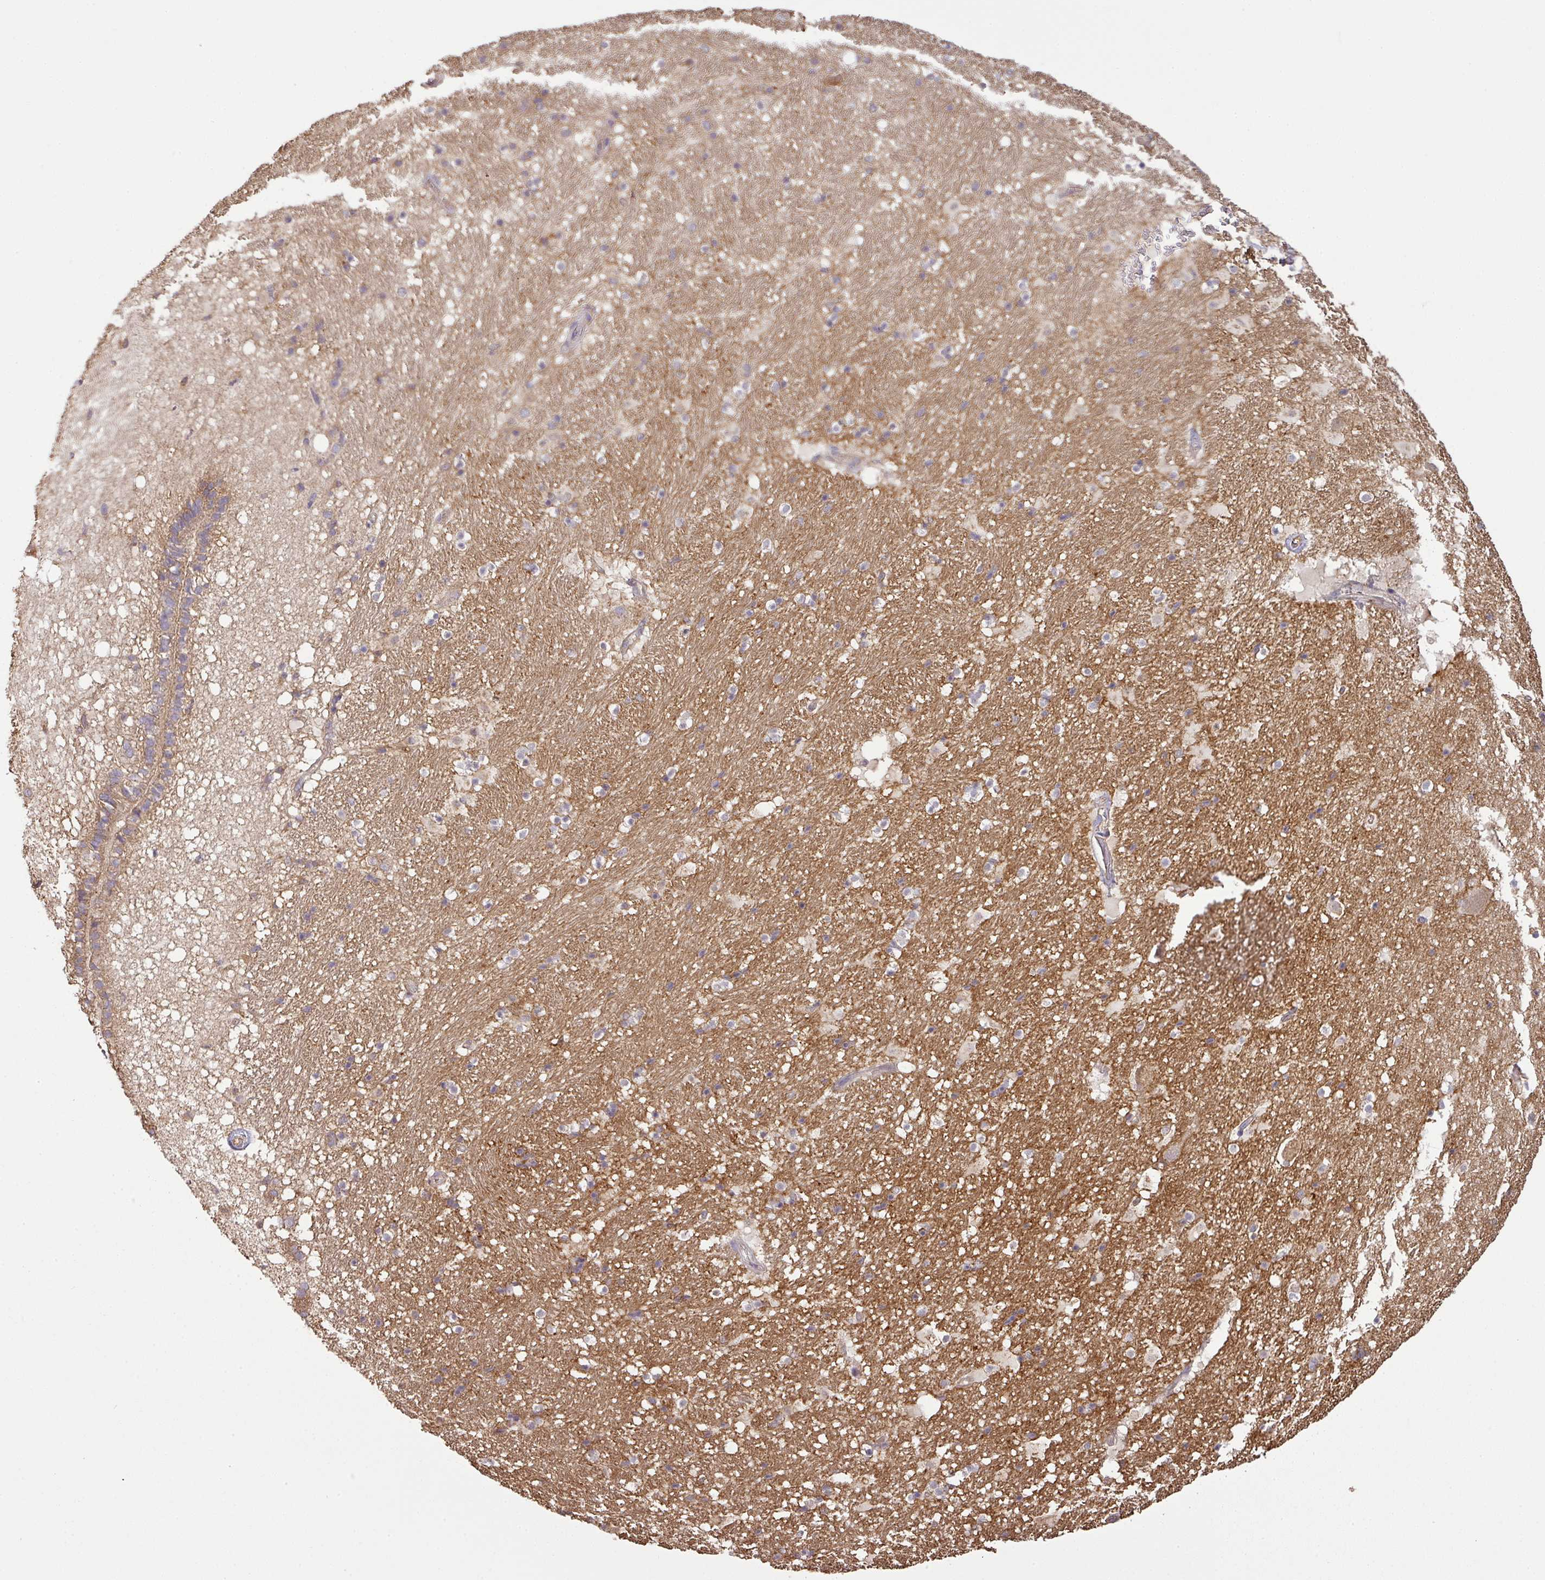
{"staining": {"intensity": "negative", "quantity": "none", "location": "none"}, "tissue": "hippocampus", "cell_type": "Glial cells", "image_type": "normal", "snomed": [{"axis": "morphology", "description": "Normal tissue, NOS"}, {"axis": "topography", "description": "Hippocampus"}], "caption": "A high-resolution photomicrograph shows IHC staining of unremarkable hippocampus, which displays no significant expression in glial cells.", "gene": "VENTX", "patient": {"sex": "male", "age": 37}}